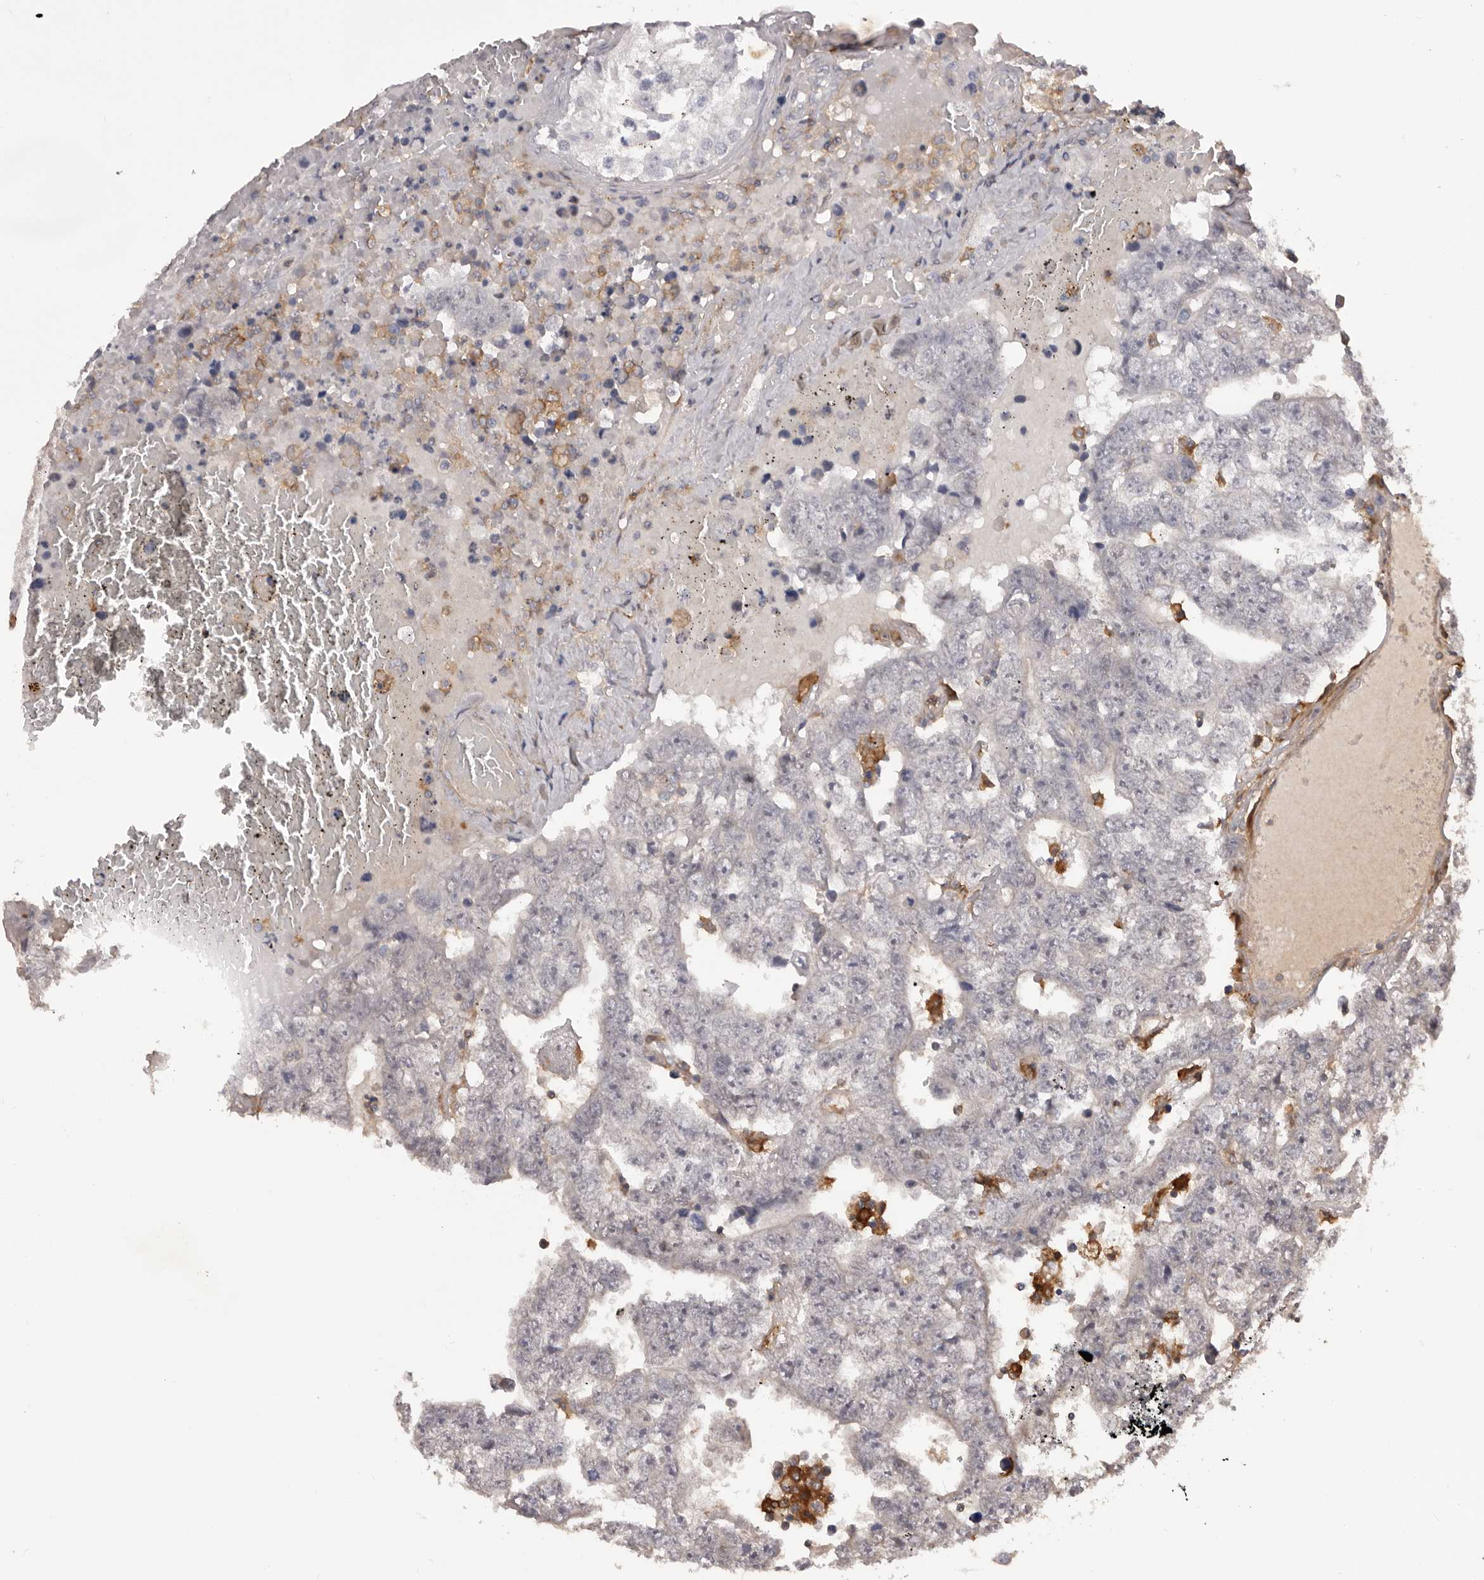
{"staining": {"intensity": "negative", "quantity": "none", "location": "none"}, "tissue": "testis cancer", "cell_type": "Tumor cells", "image_type": "cancer", "snomed": [{"axis": "morphology", "description": "Carcinoma, Embryonal, NOS"}, {"axis": "topography", "description": "Testis"}], "caption": "Testis cancer (embryonal carcinoma) stained for a protein using IHC demonstrates no expression tumor cells.", "gene": "GLIPR2", "patient": {"sex": "male", "age": 25}}